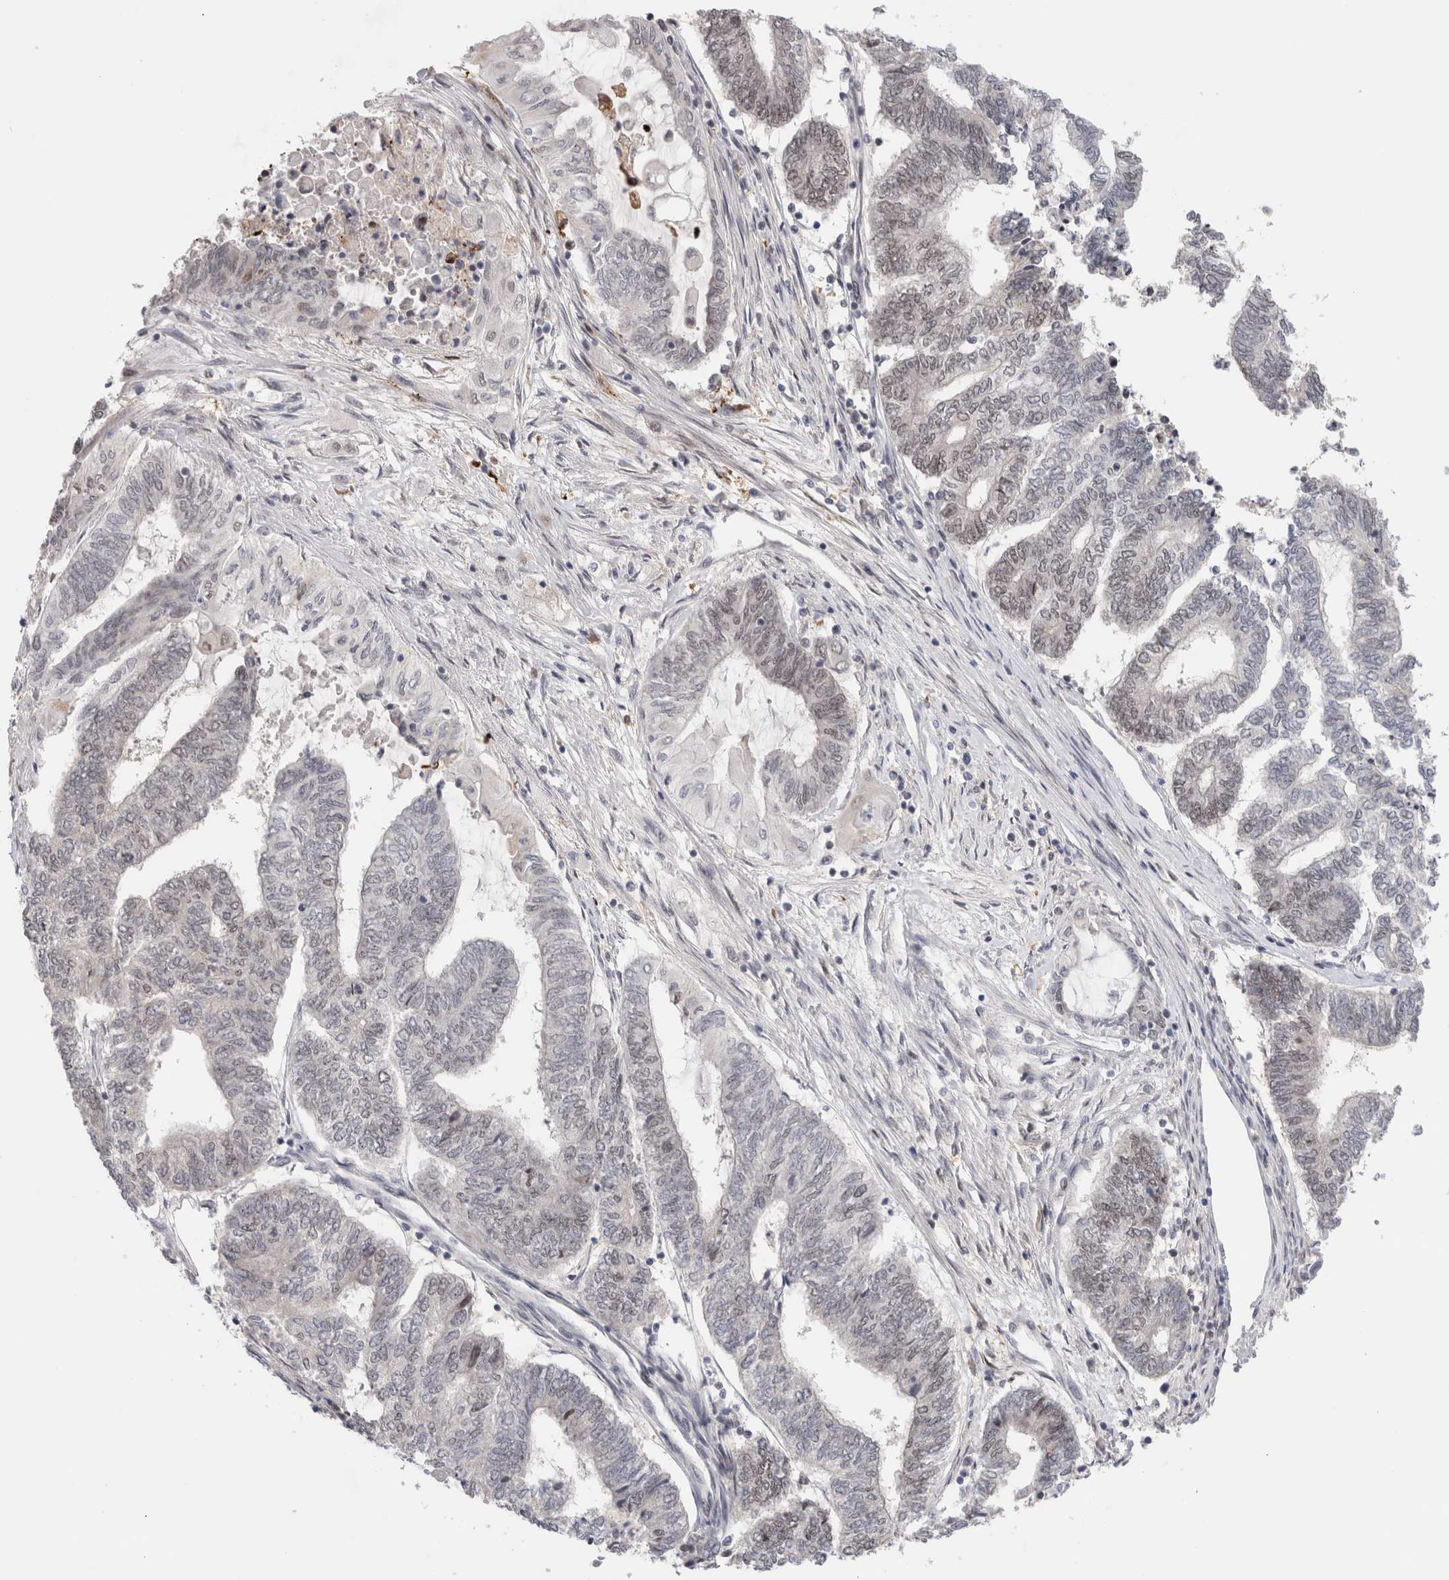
{"staining": {"intensity": "negative", "quantity": "none", "location": "none"}, "tissue": "endometrial cancer", "cell_type": "Tumor cells", "image_type": "cancer", "snomed": [{"axis": "morphology", "description": "Adenocarcinoma, NOS"}, {"axis": "topography", "description": "Uterus"}, {"axis": "topography", "description": "Endometrium"}], "caption": "High power microscopy histopathology image of an immunohistochemistry (IHC) image of endometrial cancer, revealing no significant expression in tumor cells.", "gene": "ZNF521", "patient": {"sex": "female", "age": 70}}